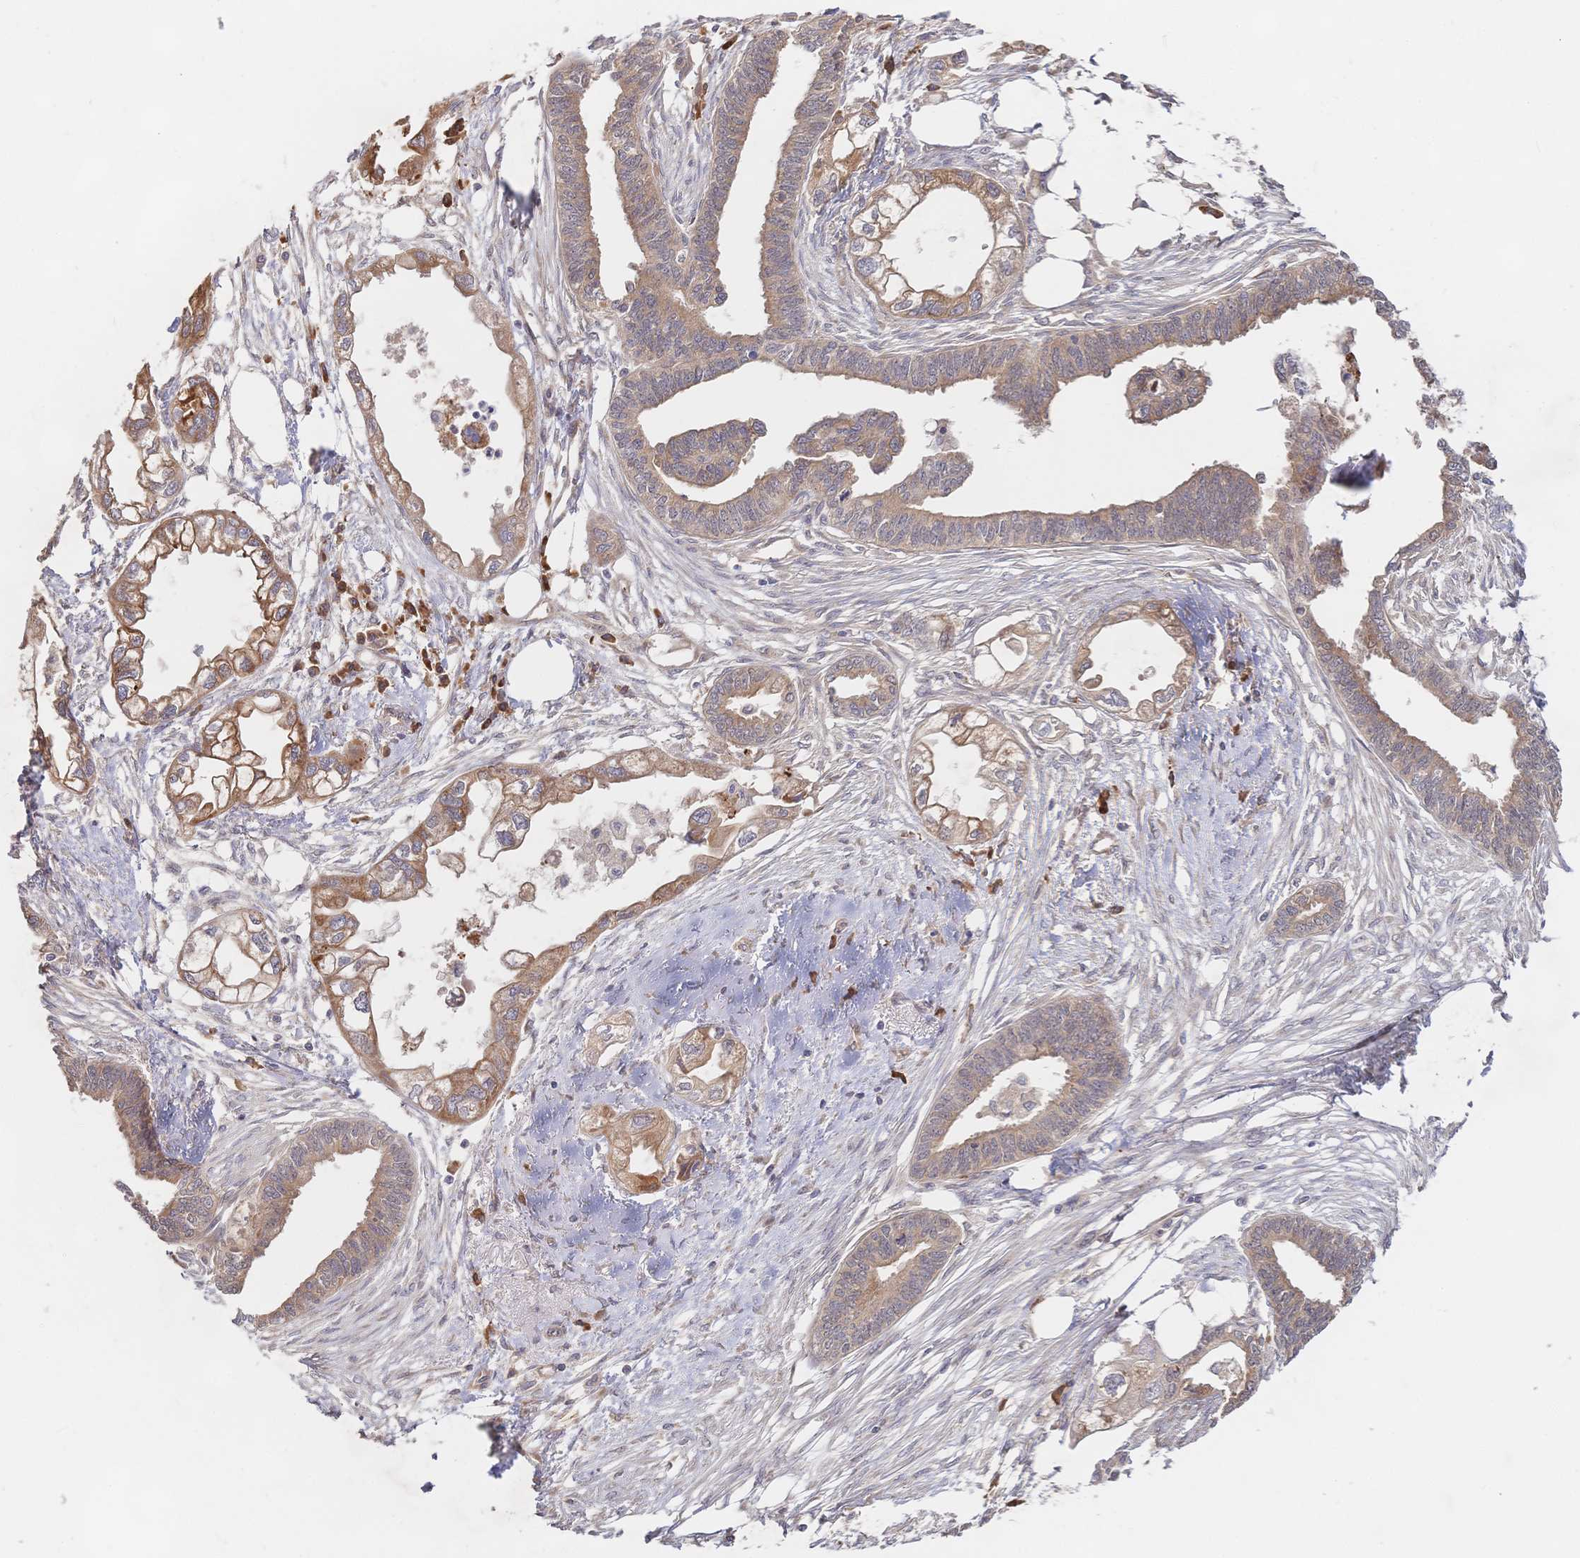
{"staining": {"intensity": "moderate", "quantity": ">75%", "location": "cytoplasmic/membranous"}, "tissue": "endometrial cancer", "cell_type": "Tumor cells", "image_type": "cancer", "snomed": [{"axis": "morphology", "description": "Adenocarcinoma, NOS"}, {"axis": "morphology", "description": "Adenocarcinoma, metastatic, NOS"}, {"axis": "topography", "description": "Adipose tissue"}, {"axis": "topography", "description": "Endometrium"}], "caption": "Endometrial adenocarcinoma was stained to show a protein in brown. There is medium levels of moderate cytoplasmic/membranous positivity in approximately >75% of tumor cells.", "gene": "LMO4", "patient": {"sex": "female", "age": 67}}